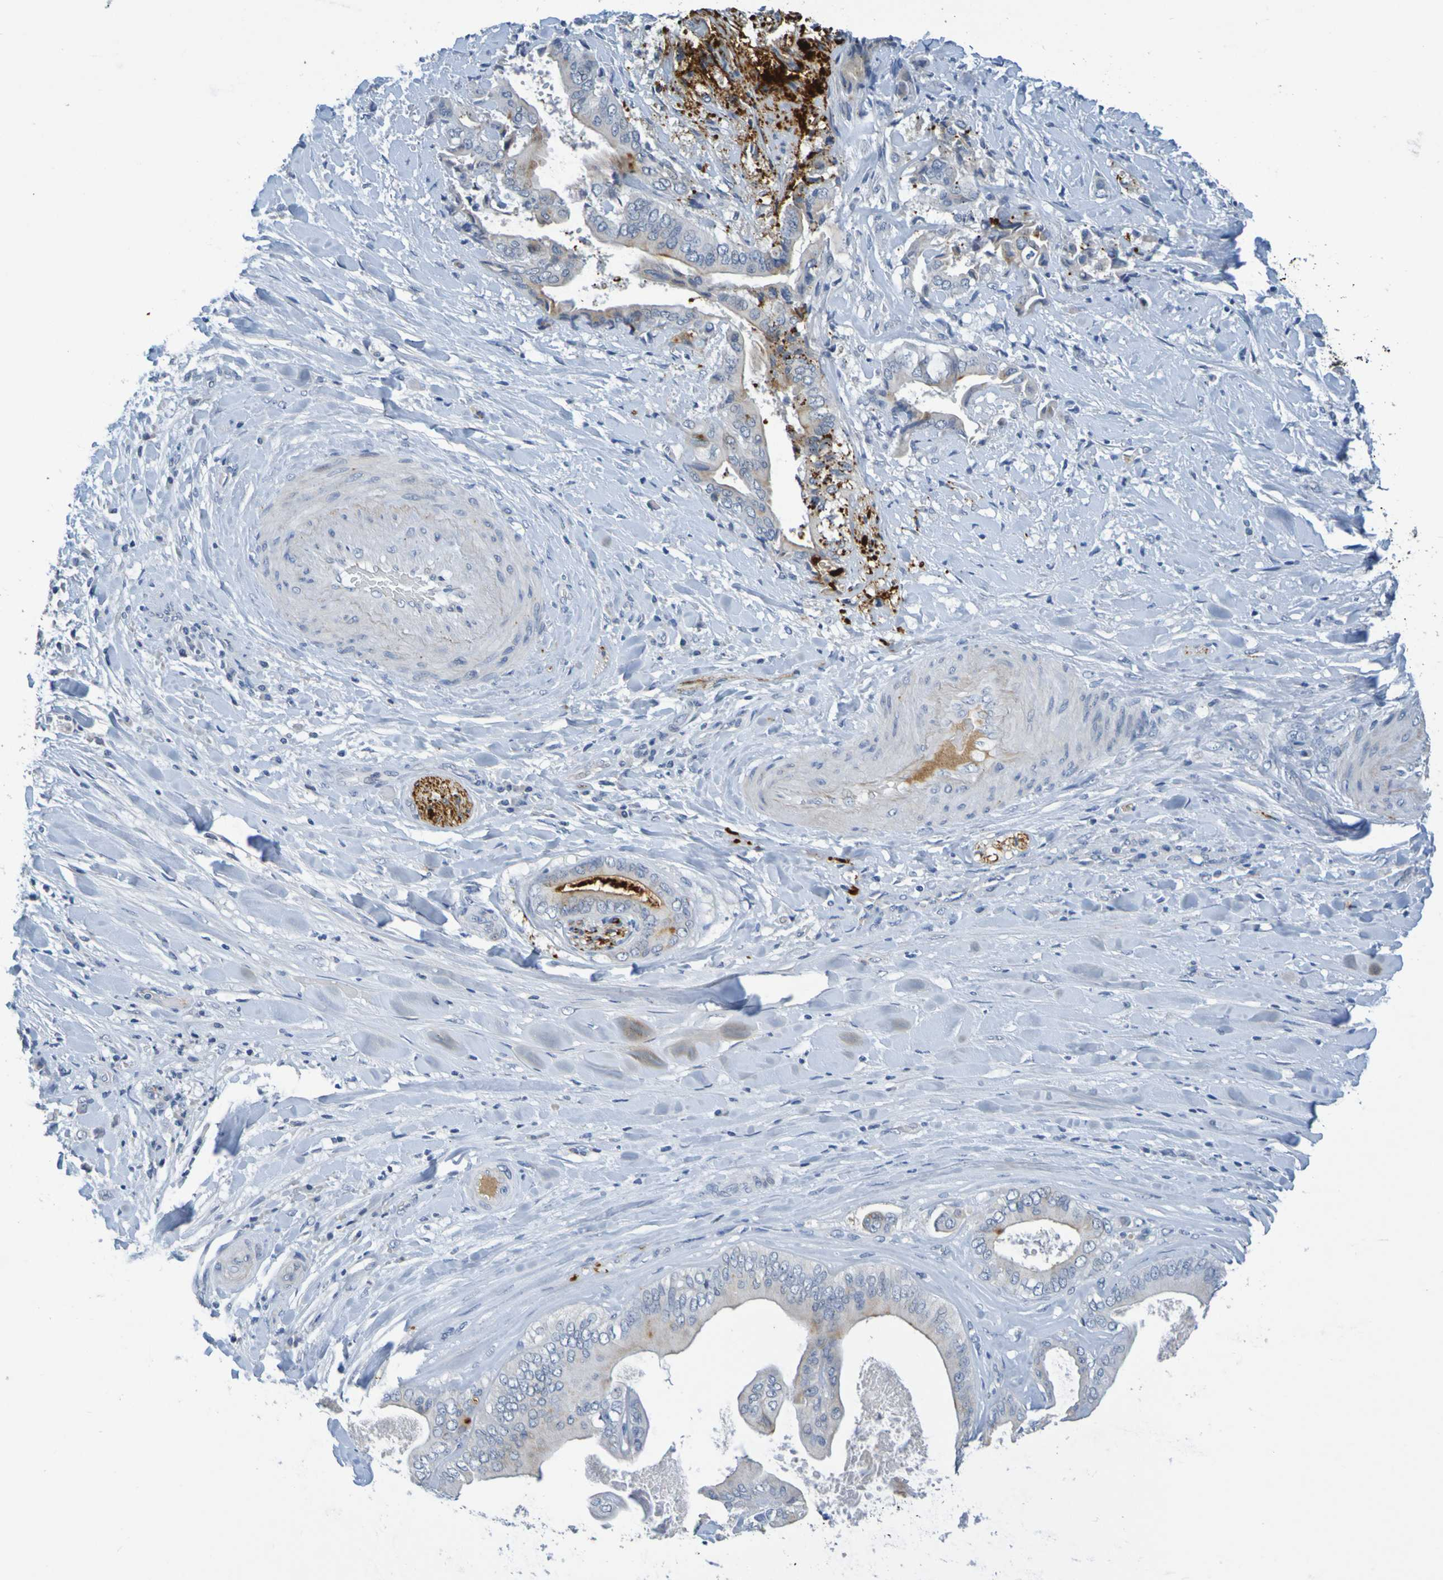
{"staining": {"intensity": "weak", "quantity": "<25%", "location": "cytoplasmic/membranous"}, "tissue": "liver cancer", "cell_type": "Tumor cells", "image_type": "cancer", "snomed": [{"axis": "morphology", "description": "Cholangiocarcinoma"}, {"axis": "topography", "description": "Liver"}], "caption": "An IHC micrograph of liver cancer is shown. There is no staining in tumor cells of liver cancer.", "gene": "IL10", "patient": {"sex": "male", "age": 58}}